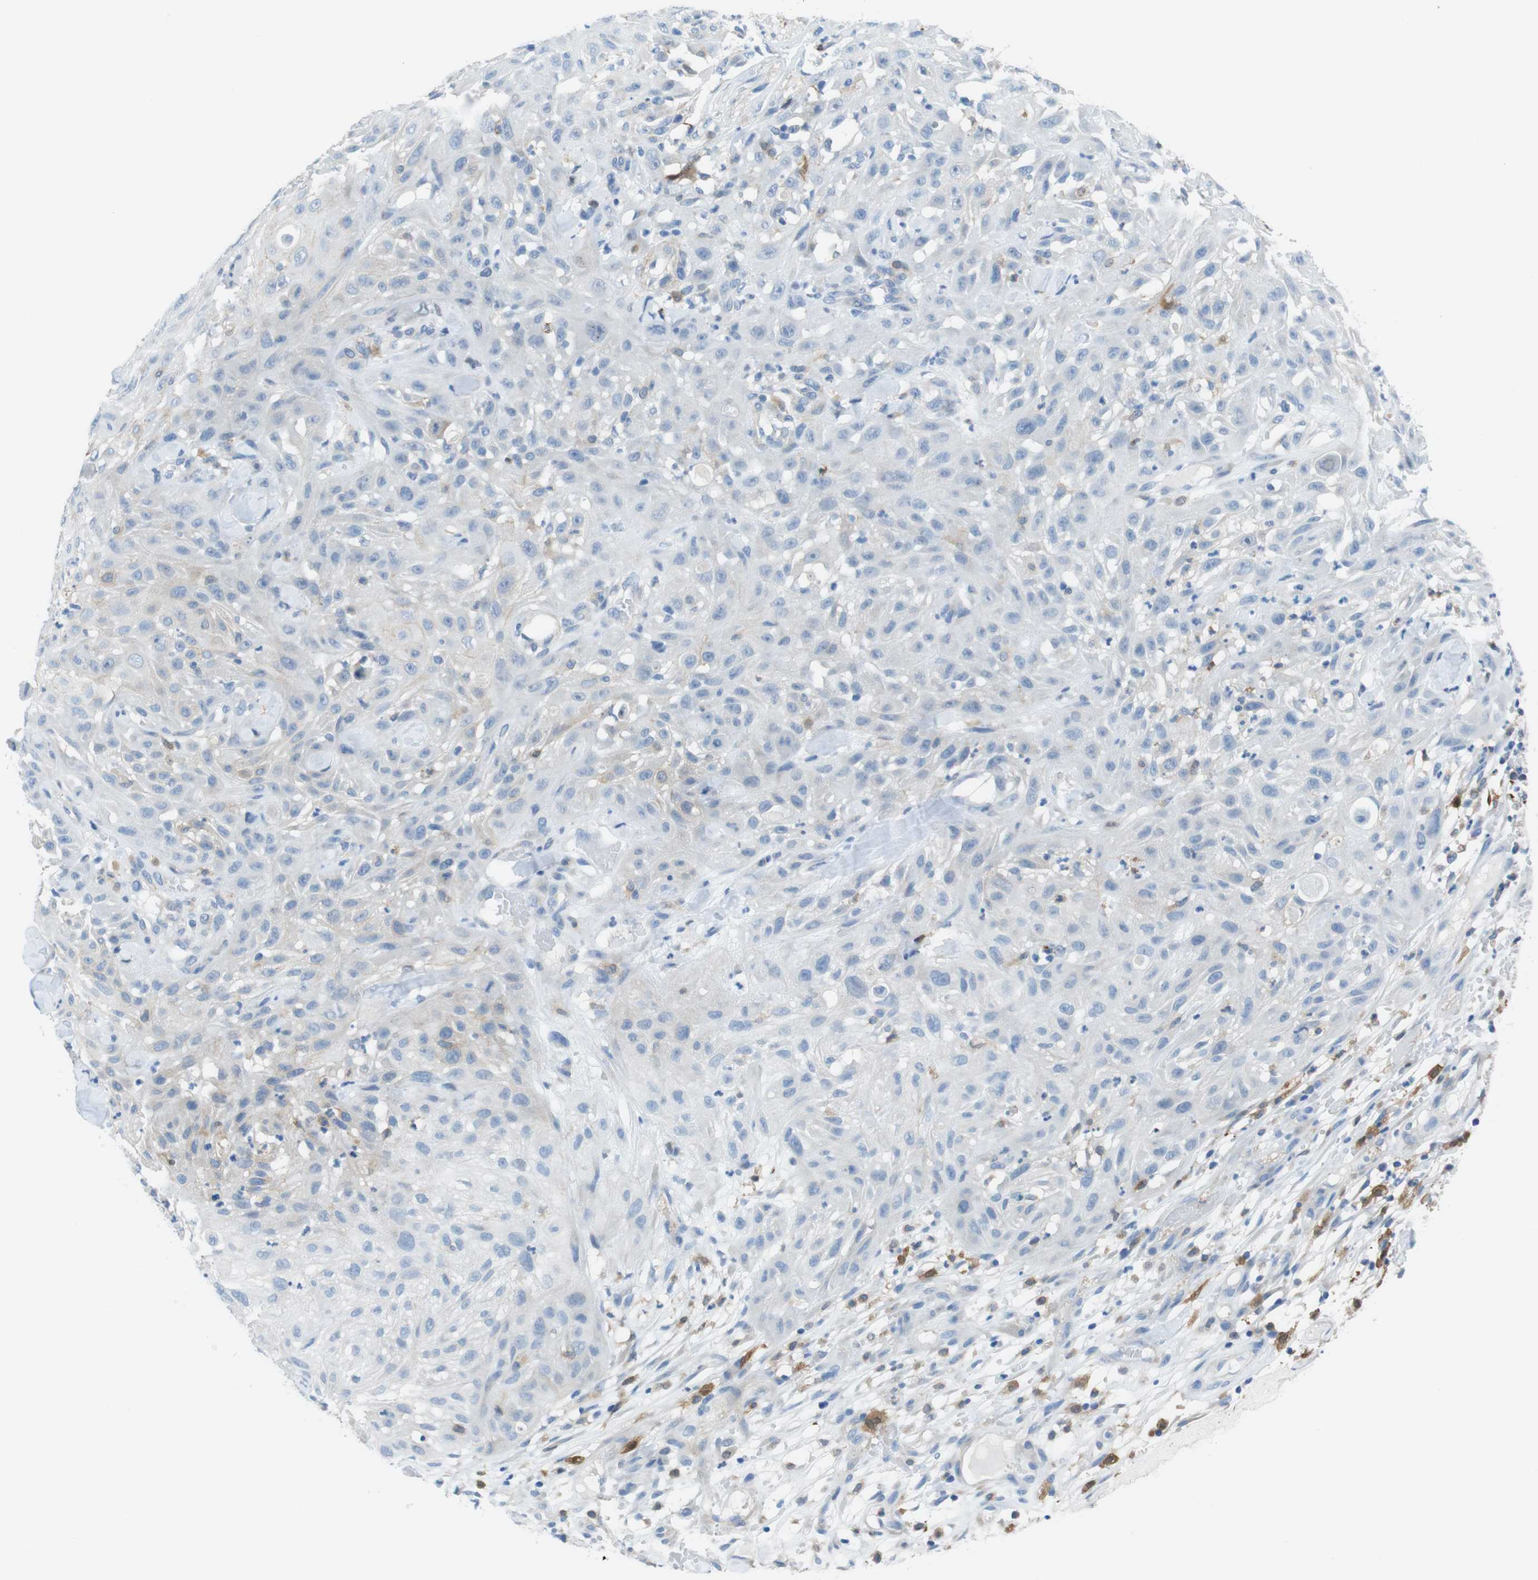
{"staining": {"intensity": "negative", "quantity": "none", "location": "none"}, "tissue": "skin cancer", "cell_type": "Tumor cells", "image_type": "cancer", "snomed": [{"axis": "morphology", "description": "Squamous cell carcinoma, NOS"}, {"axis": "topography", "description": "Skin"}], "caption": "IHC micrograph of skin cancer (squamous cell carcinoma) stained for a protein (brown), which reveals no positivity in tumor cells.", "gene": "CLMN", "patient": {"sex": "male", "age": 75}}